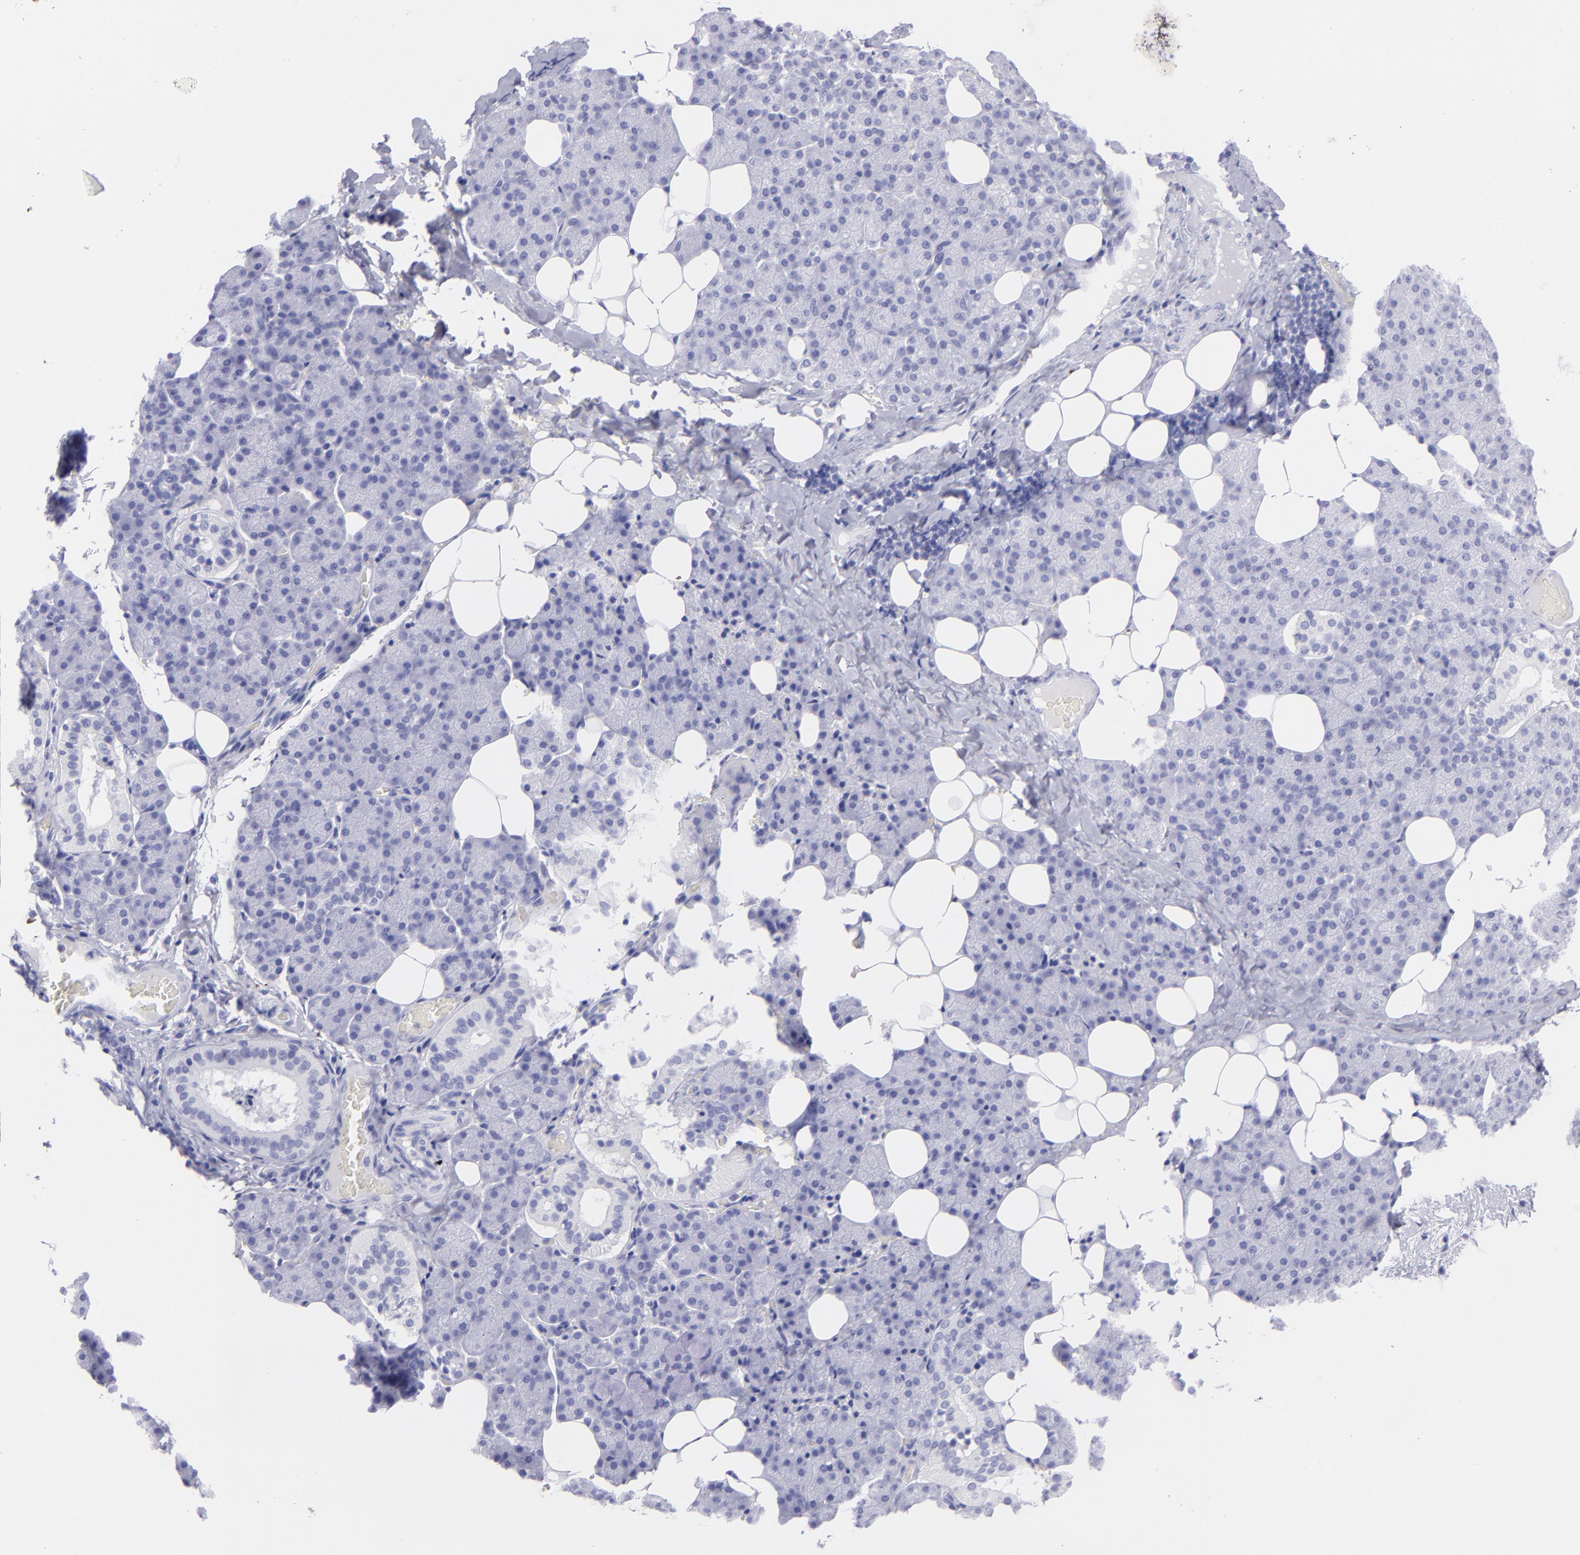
{"staining": {"intensity": "negative", "quantity": "none", "location": "none"}, "tissue": "salivary gland", "cell_type": "Glandular cells", "image_type": "normal", "snomed": [{"axis": "morphology", "description": "Normal tissue, NOS"}, {"axis": "topography", "description": "Lymph node"}, {"axis": "topography", "description": "Salivary gland"}], "caption": "IHC histopathology image of benign human salivary gland stained for a protein (brown), which displays no staining in glandular cells.", "gene": "SLC1A2", "patient": {"sex": "male", "age": 8}}